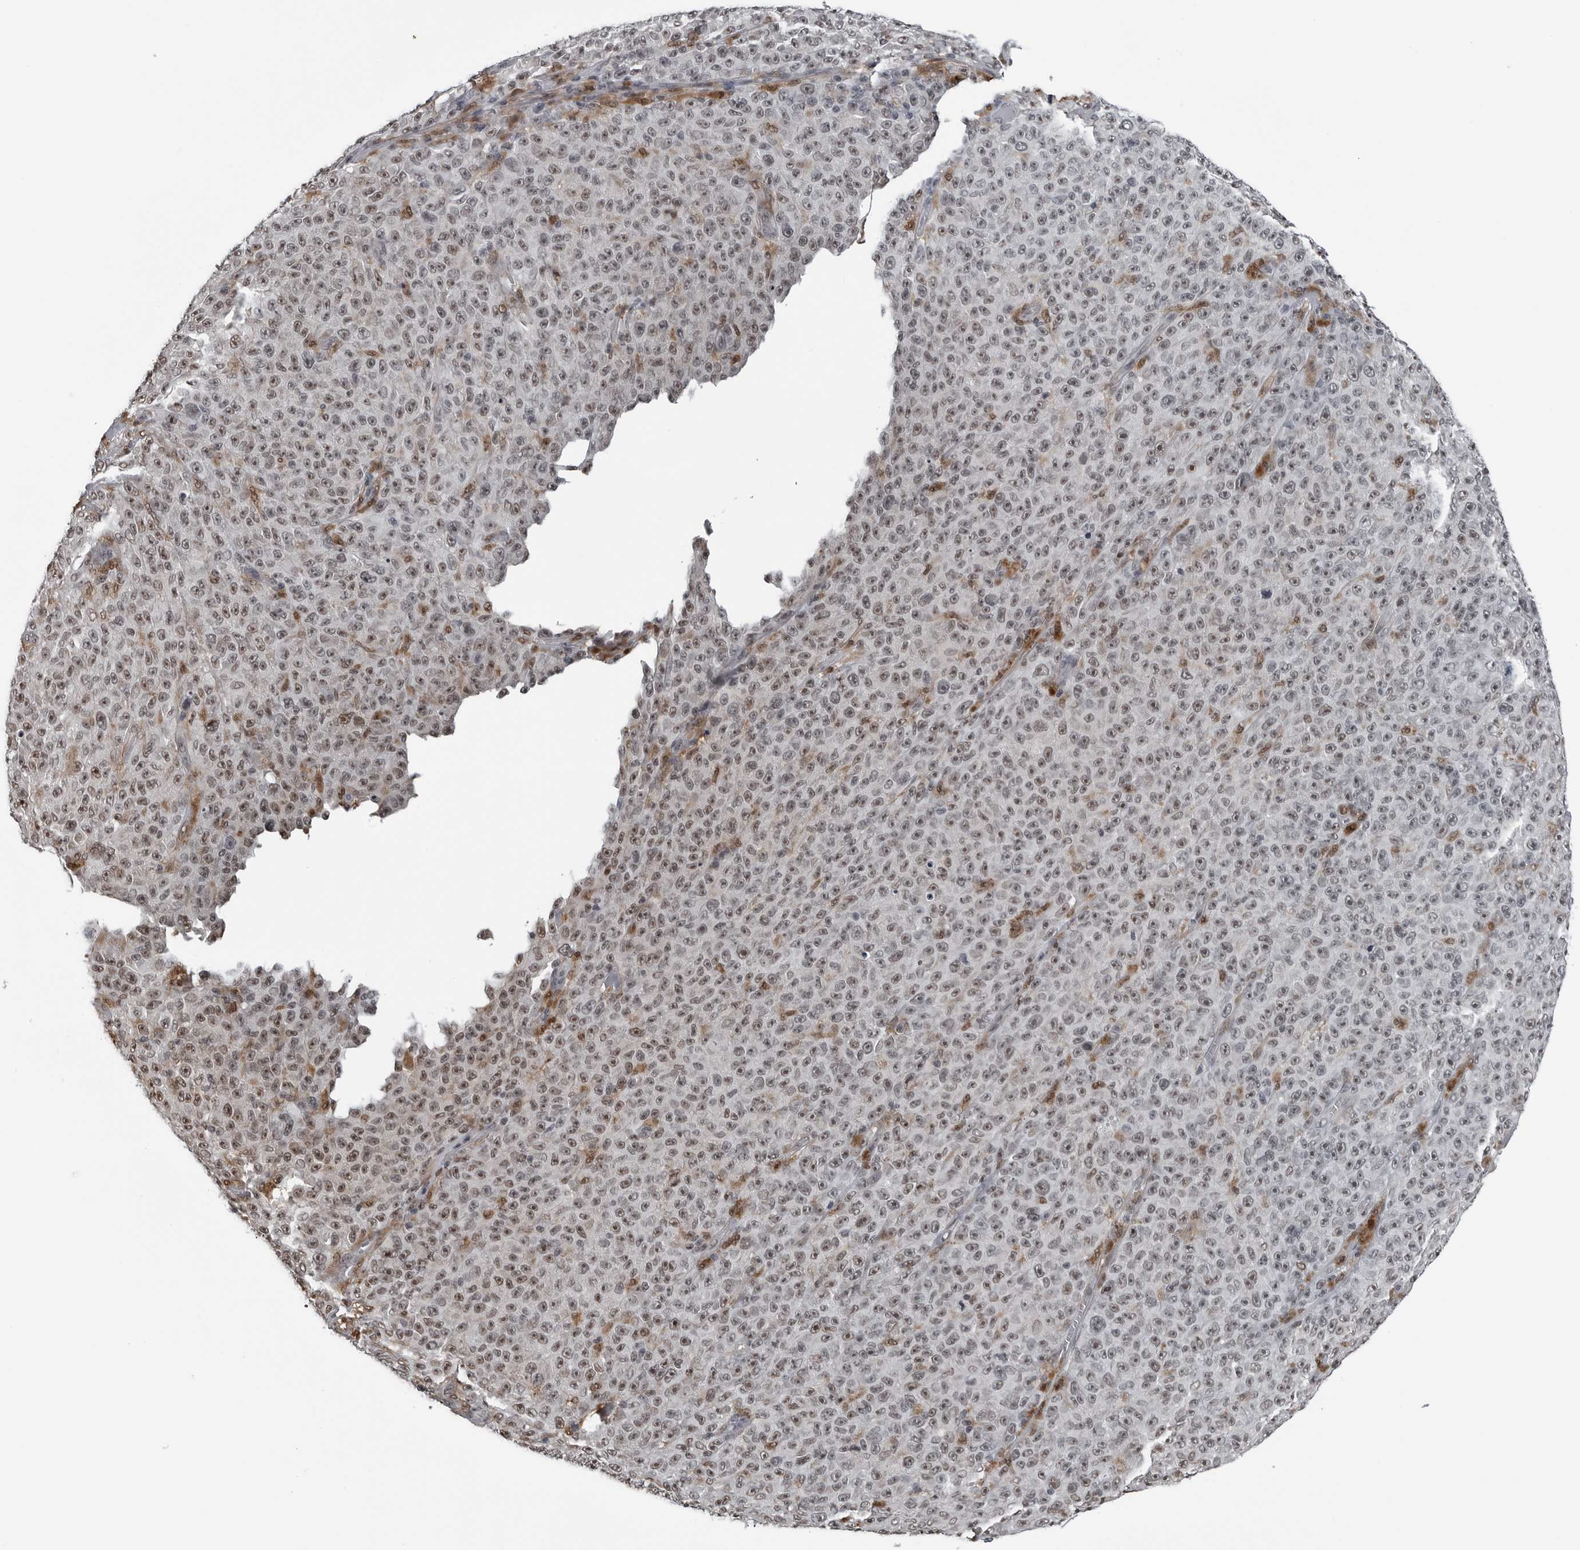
{"staining": {"intensity": "moderate", "quantity": "<25%", "location": "nuclear"}, "tissue": "melanoma", "cell_type": "Tumor cells", "image_type": "cancer", "snomed": [{"axis": "morphology", "description": "Malignant melanoma, NOS"}, {"axis": "topography", "description": "Skin"}], "caption": "Protein staining by immunohistochemistry (IHC) shows moderate nuclear expression in approximately <25% of tumor cells in malignant melanoma.", "gene": "AKR1A1", "patient": {"sex": "female", "age": 82}}